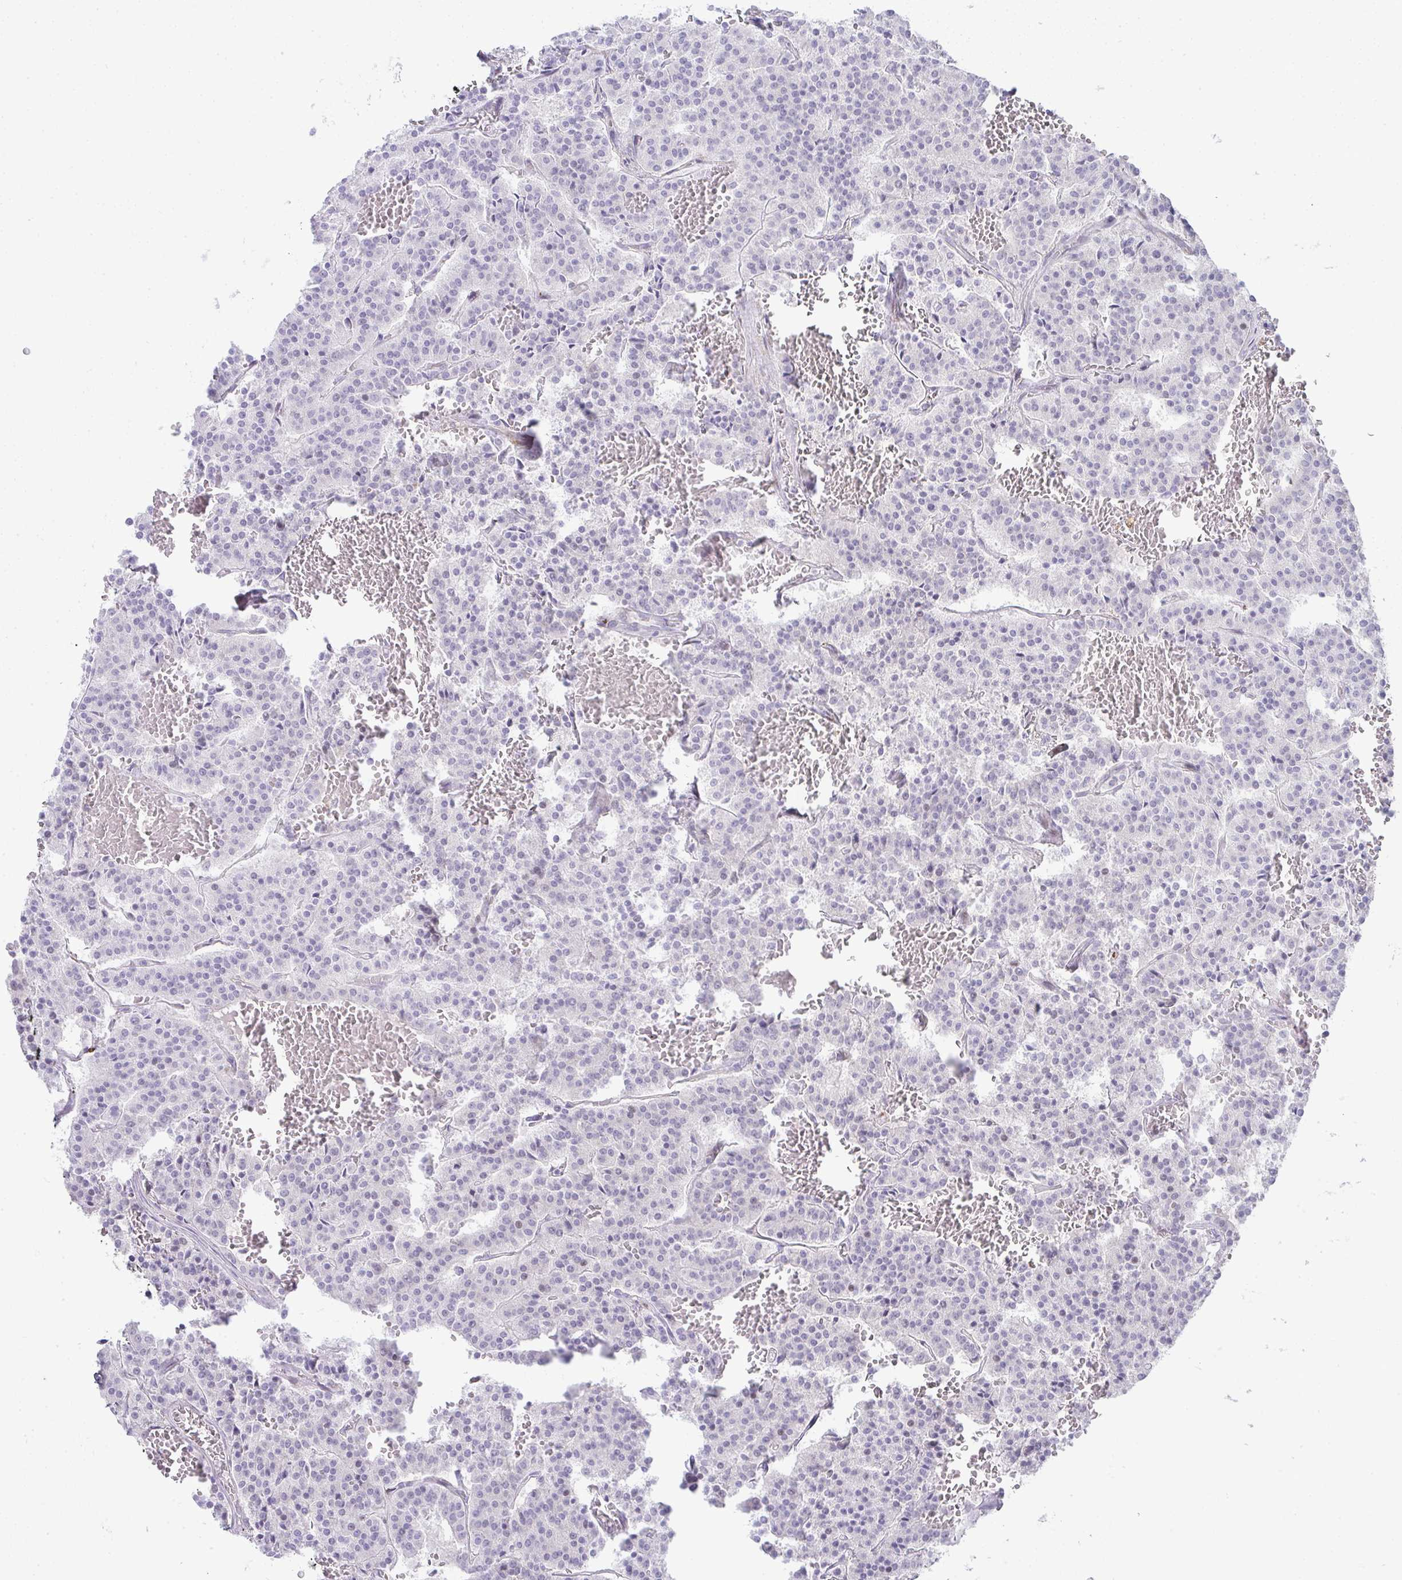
{"staining": {"intensity": "negative", "quantity": "none", "location": "none"}, "tissue": "carcinoid", "cell_type": "Tumor cells", "image_type": "cancer", "snomed": [{"axis": "morphology", "description": "Carcinoid, malignant, NOS"}, {"axis": "topography", "description": "Lung"}], "caption": "There is no significant positivity in tumor cells of carcinoid (malignant).", "gene": "GALNT16", "patient": {"sex": "male", "age": 70}}